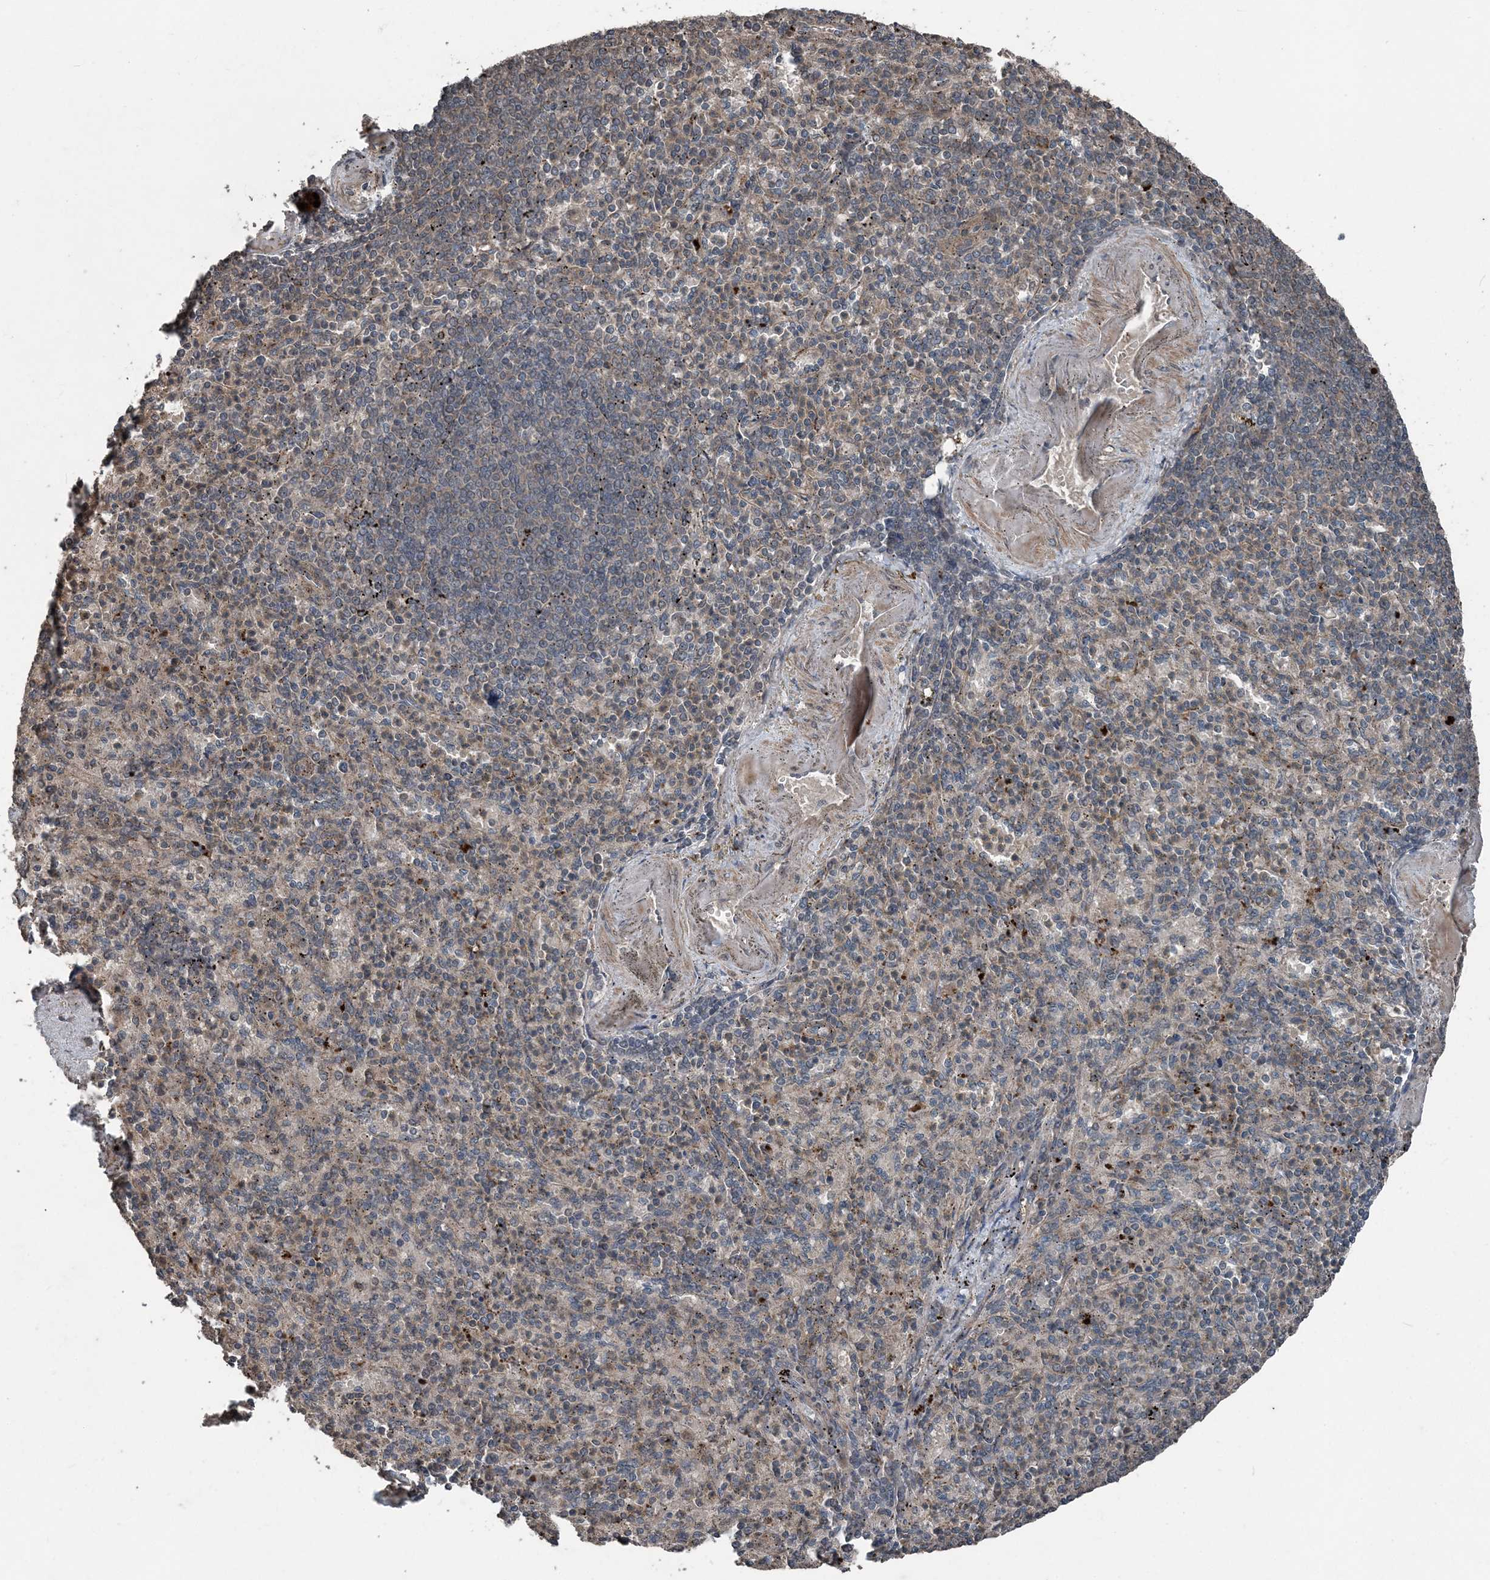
{"staining": {"intensity": "strong", "quantity": "<25%", "location": "cytoplasmic/membranous"}, "tissue": "spleen", "cell_type": "Cells in red pulp", "image_type": "normal", "snomed": [{"axis": "morphology", "description": "Normal tissue, NOS"}, {"axis": "topography", "description": "Spleen"}], "caption": "Spleen stained with IHC displays strong cytoplasmic/membranous expression in about <25% of cells in red pulp.", "gene": "CFL1", "patient": {"sex": "female", "age": 74}}